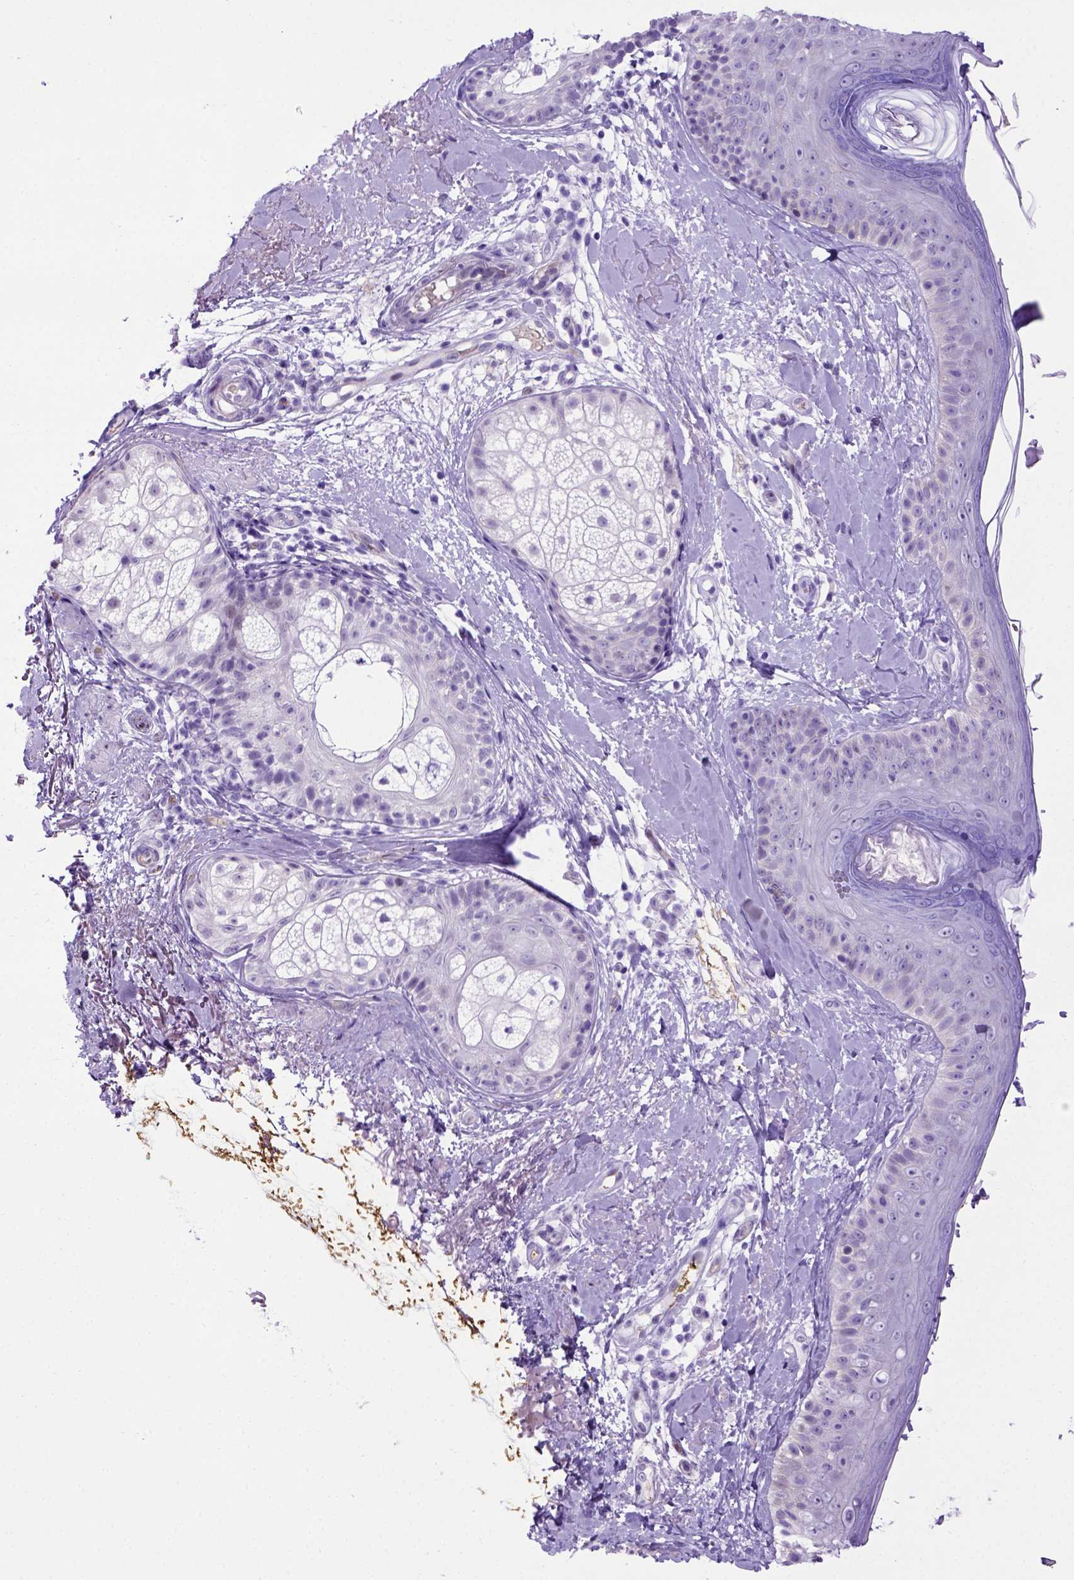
{"staining": {"intensity": "negative", "quantity": "none", "location": "none"}, "tissue": "skin", "cell_type": "Fibroblasts", "image_type": "normal", "snomed": [{"axis": "morphology", "description": "Normal tissue, NOS"}, {"axis": "topography", "description": "Skin"}], "caption": "Immunohistochemistry of unremarkable skin shows no positivity in fibroblasts.", "gene": "ADAM12", "patient": {"sex": "male", "age": 73}}